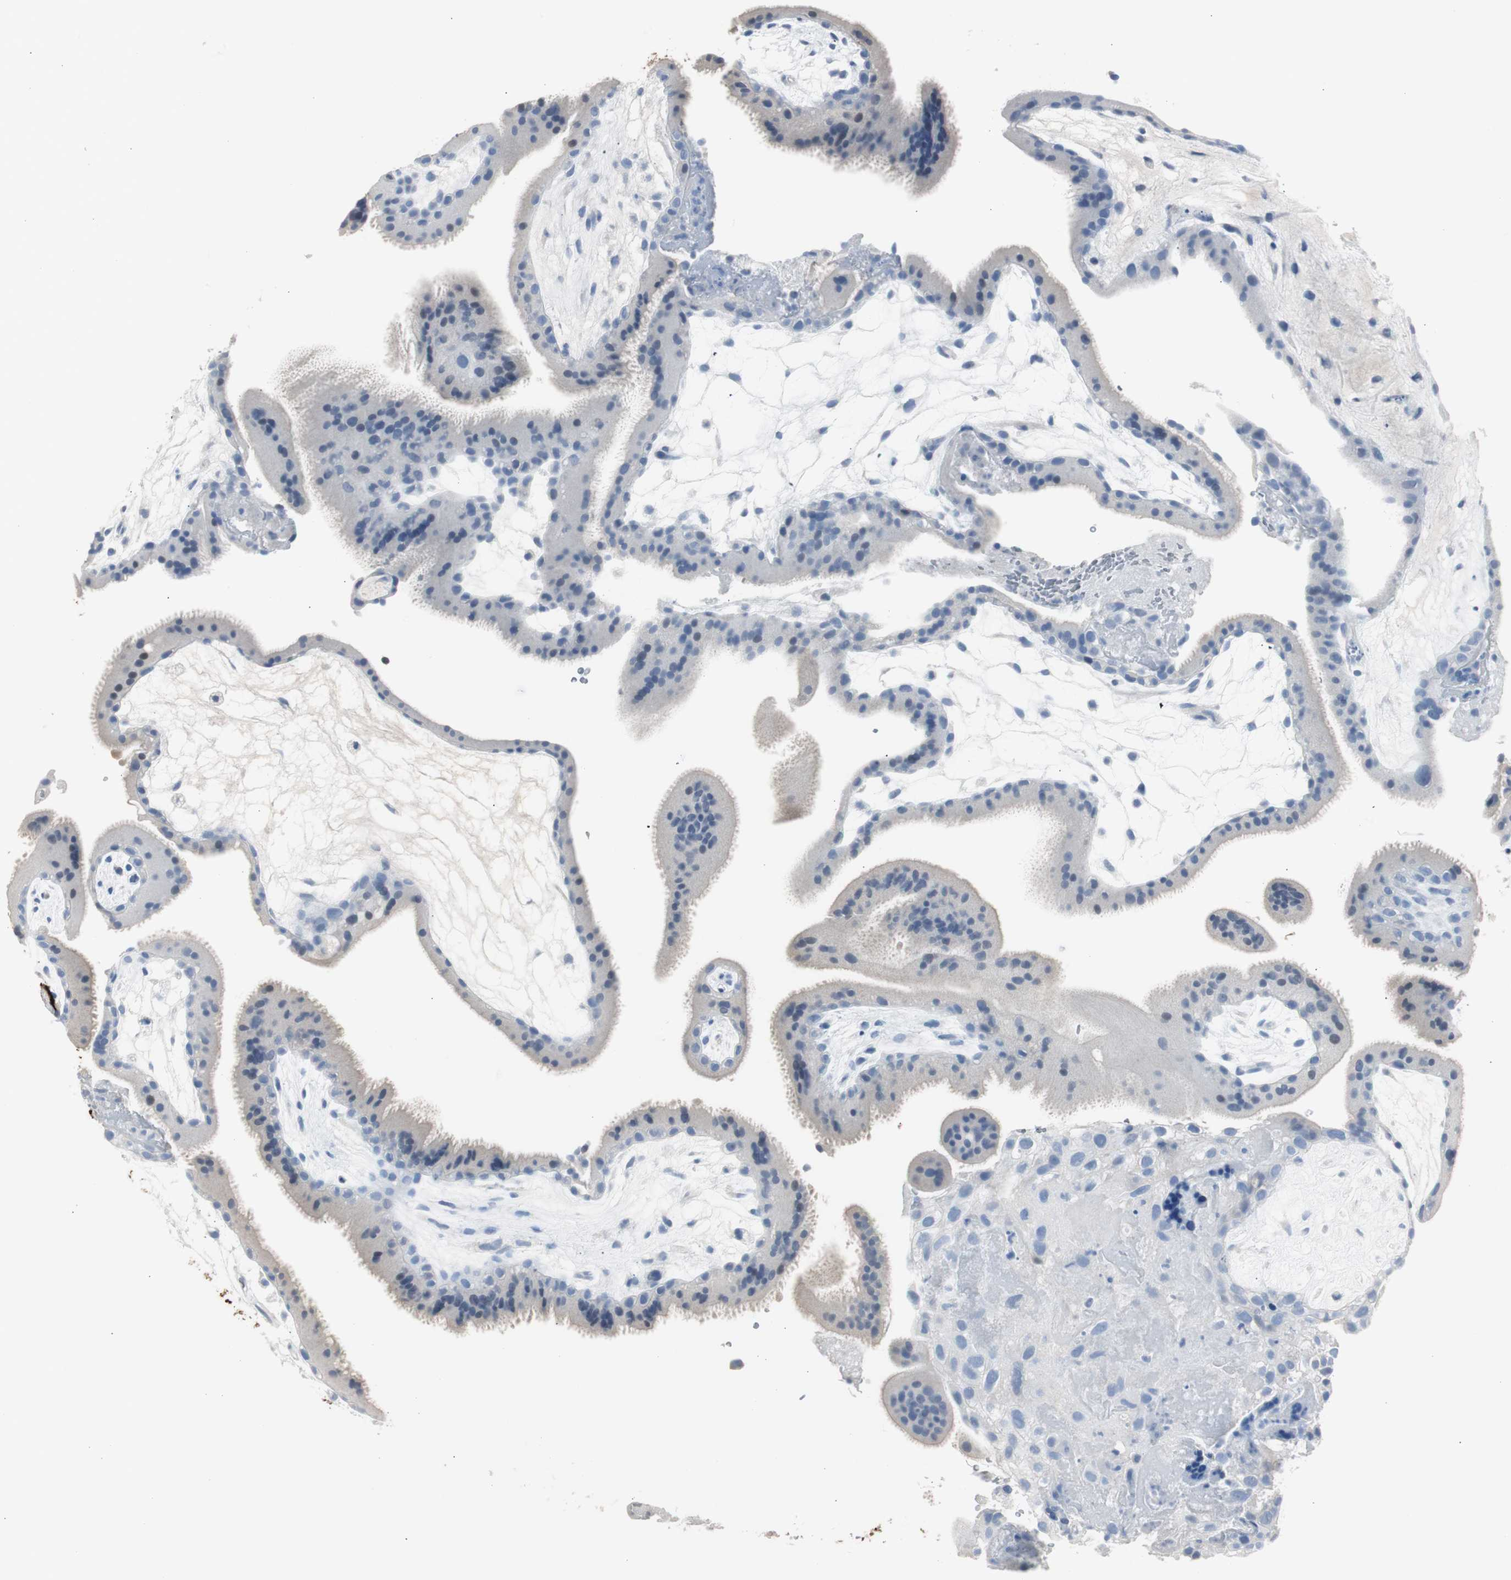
{"staining": {"intensity": "negative", "quantity": "none", "location": "none"}, "tissue": "placenta", "cell_type": "Decidual cells", "image_type": "normal", "snomed": [{"axis": "morphology", "description": "Normal tissue, NOS"}, {"axis": "topography", "description": "Placenta"}], "caption": "An image of human placenta is negative for staining in decidual cells. (DAB IHC visualized using brightfield microscopy, high magnification).", "gene": "S100A7A", "patient": {"sex": "female", "age": 19}}